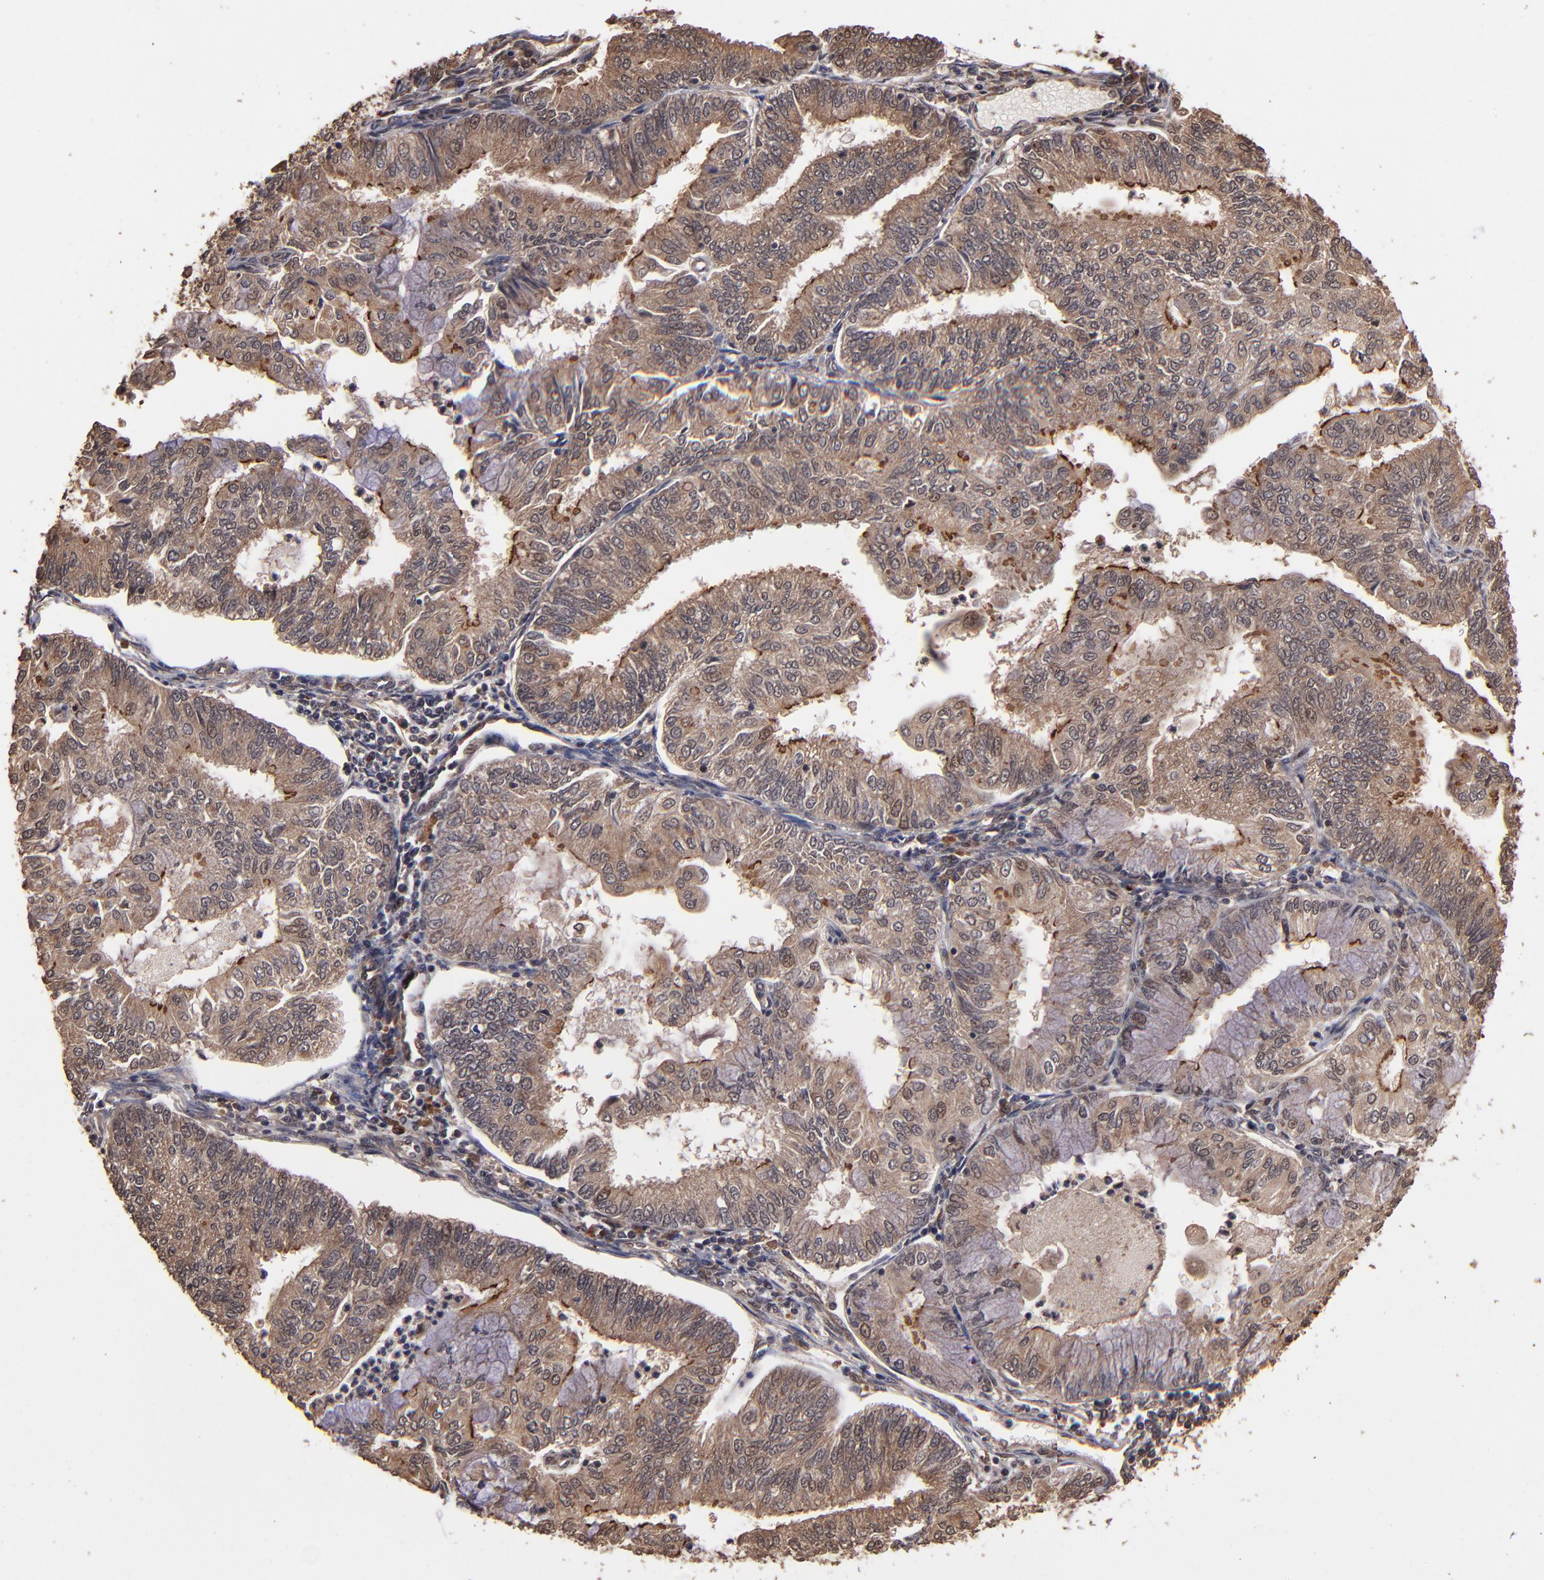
{"staining": {"intensity": "moderate", "quantity": ">75%", "location": "cytoplasmic/membranous"}, "tissue": "endometrial cancer", "cell_type": "Tumor cells", "image_type": "cancer", "snomed": [{"axis": "morphology", "description": "Adenocarcinoma, NOS"}, {"axis": "topography", "description": "Endometrium"}], "caption": "Endometrial cancer stained for a protein (brown) shows moderate cytoplasmic/membranous positive staining in about >75% of tumor cells.", "gene": "NFE2L2", "patient": {"sex": "female", "age": 59}}